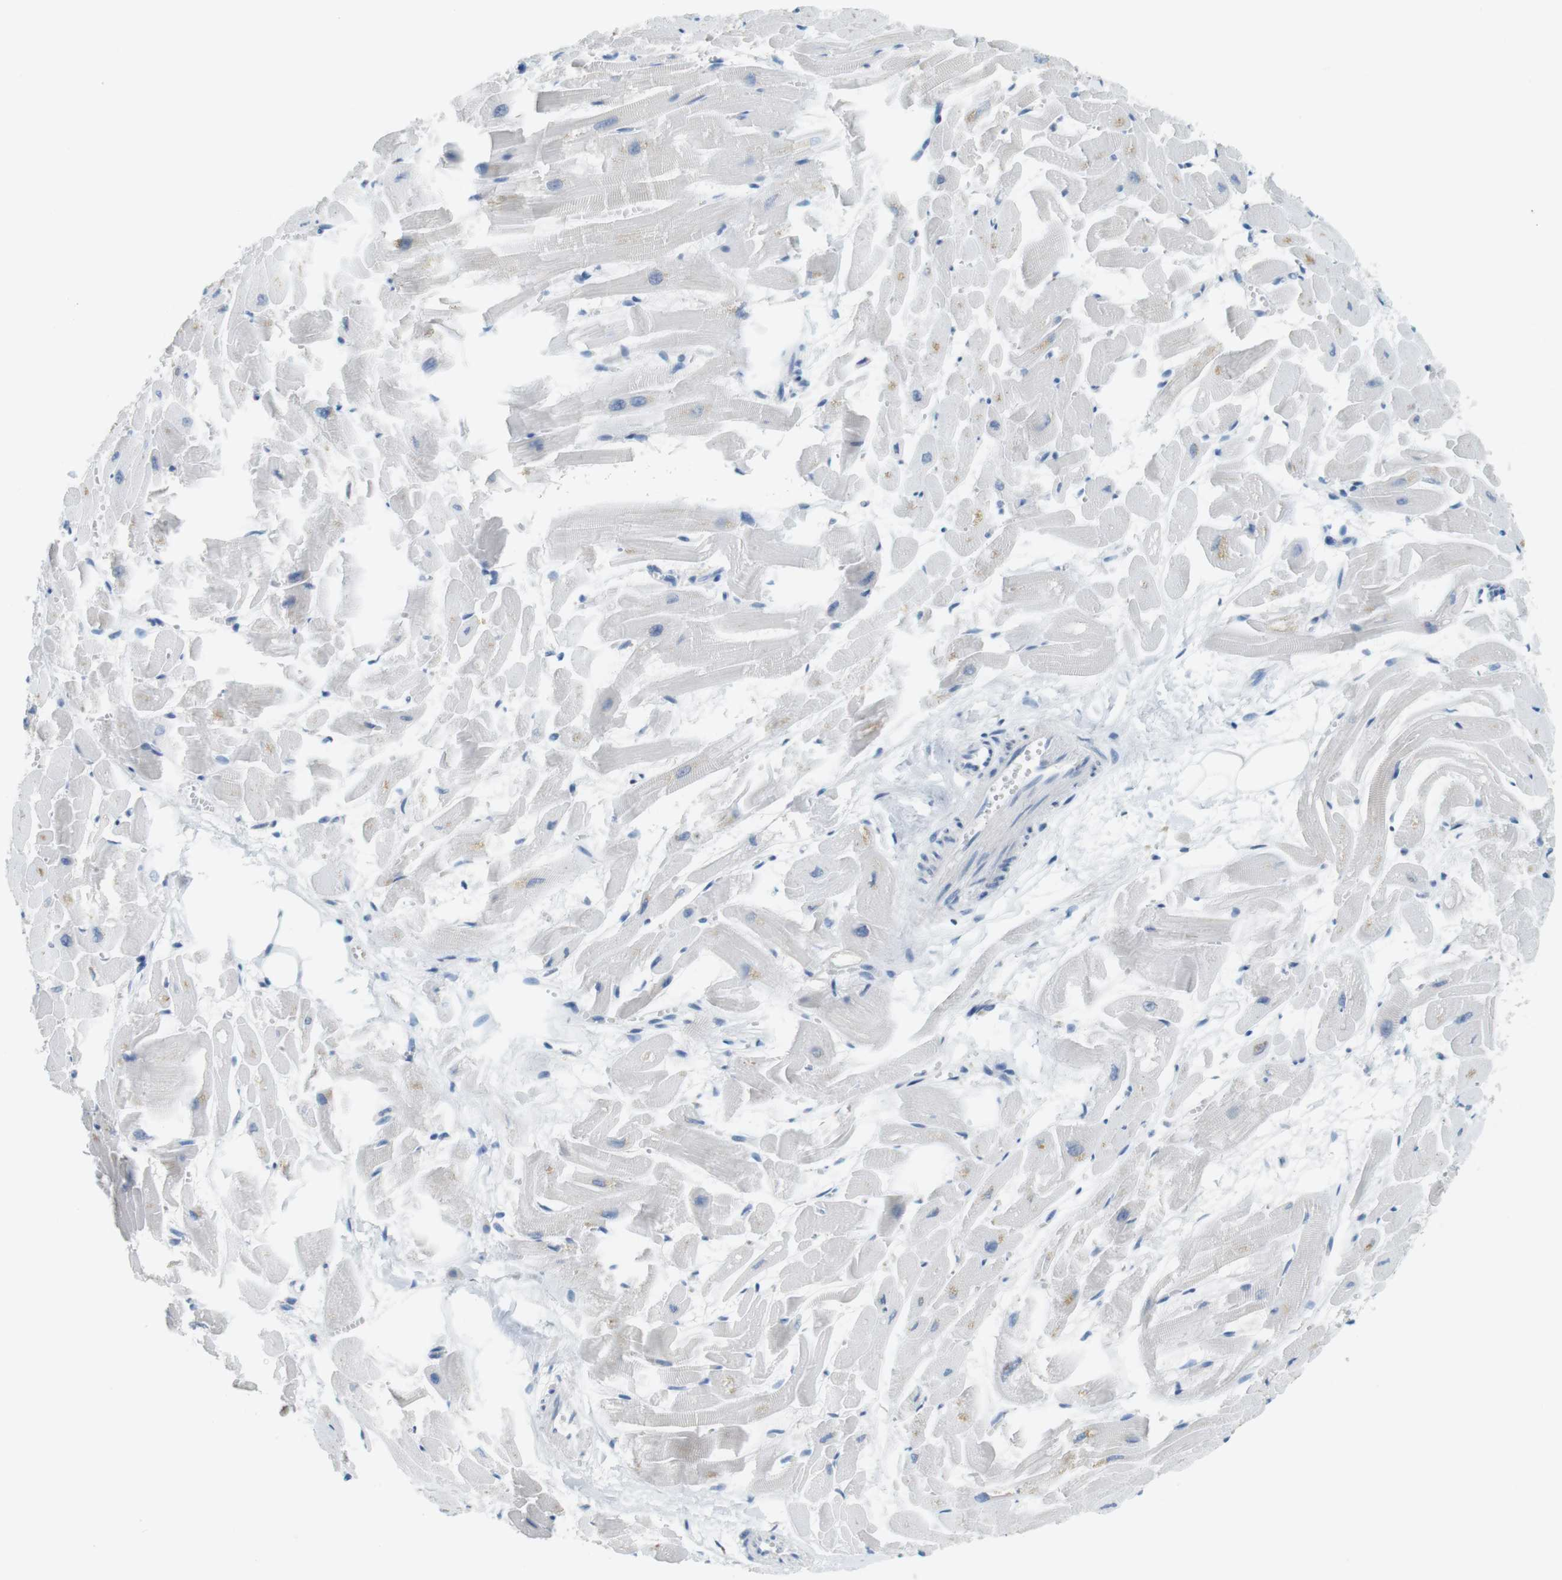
{"staining": {"intensity": "weak", "quantity": "<25%", "location": "cytoplasmic/membranous"}, "tissue": "heart muscle", "cell_type": "Cardiomyocytes", "image_type": "normal", "snomed": [{"axis": "morphology", "description": "Normal tissue, NOS"}, {"axis": "topography", "description": "Heart"}], "caption": "The photomicrograph exhibits no significant expression in cardiomyocytes of heart muscle. Nuclei are stained in blue.", "gene": "MUC5B", "patient": {"sex": "female", "age": 19}}